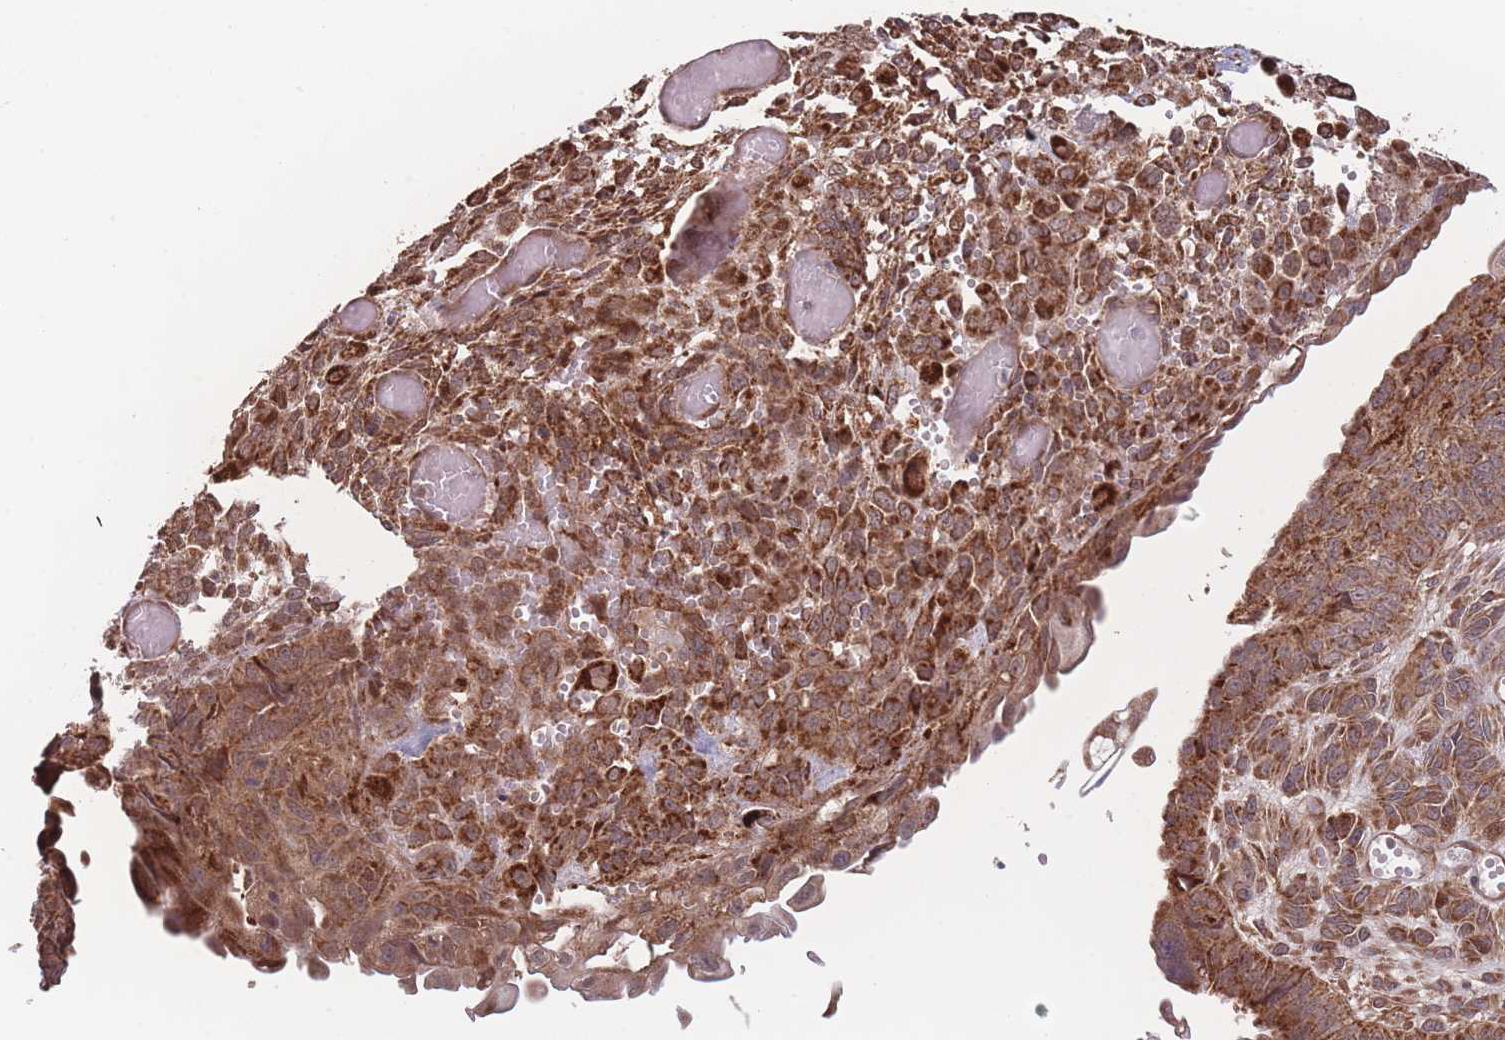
{"staining": {"intensity": "strong", "quantity": ">75%", "location": "cytoplasmic/membranous"}, "tissue": "endometrial cancer", "cell_type": "Tumor cells", "image_type": "cancer", "snomed": [{"axis": "morphology", "description": "Adenocarcinoma, NOS"}, {"axis": "topography", "description": "Endometrium"}], "caption": "Human endometrial cancer stained for a protein (brown) displays strong cytoplasmic/membranous positive positivity in approximately >75% of tumor cells.", "gene": "RPS18", "patient": {"sex": "female", "age": 32}}